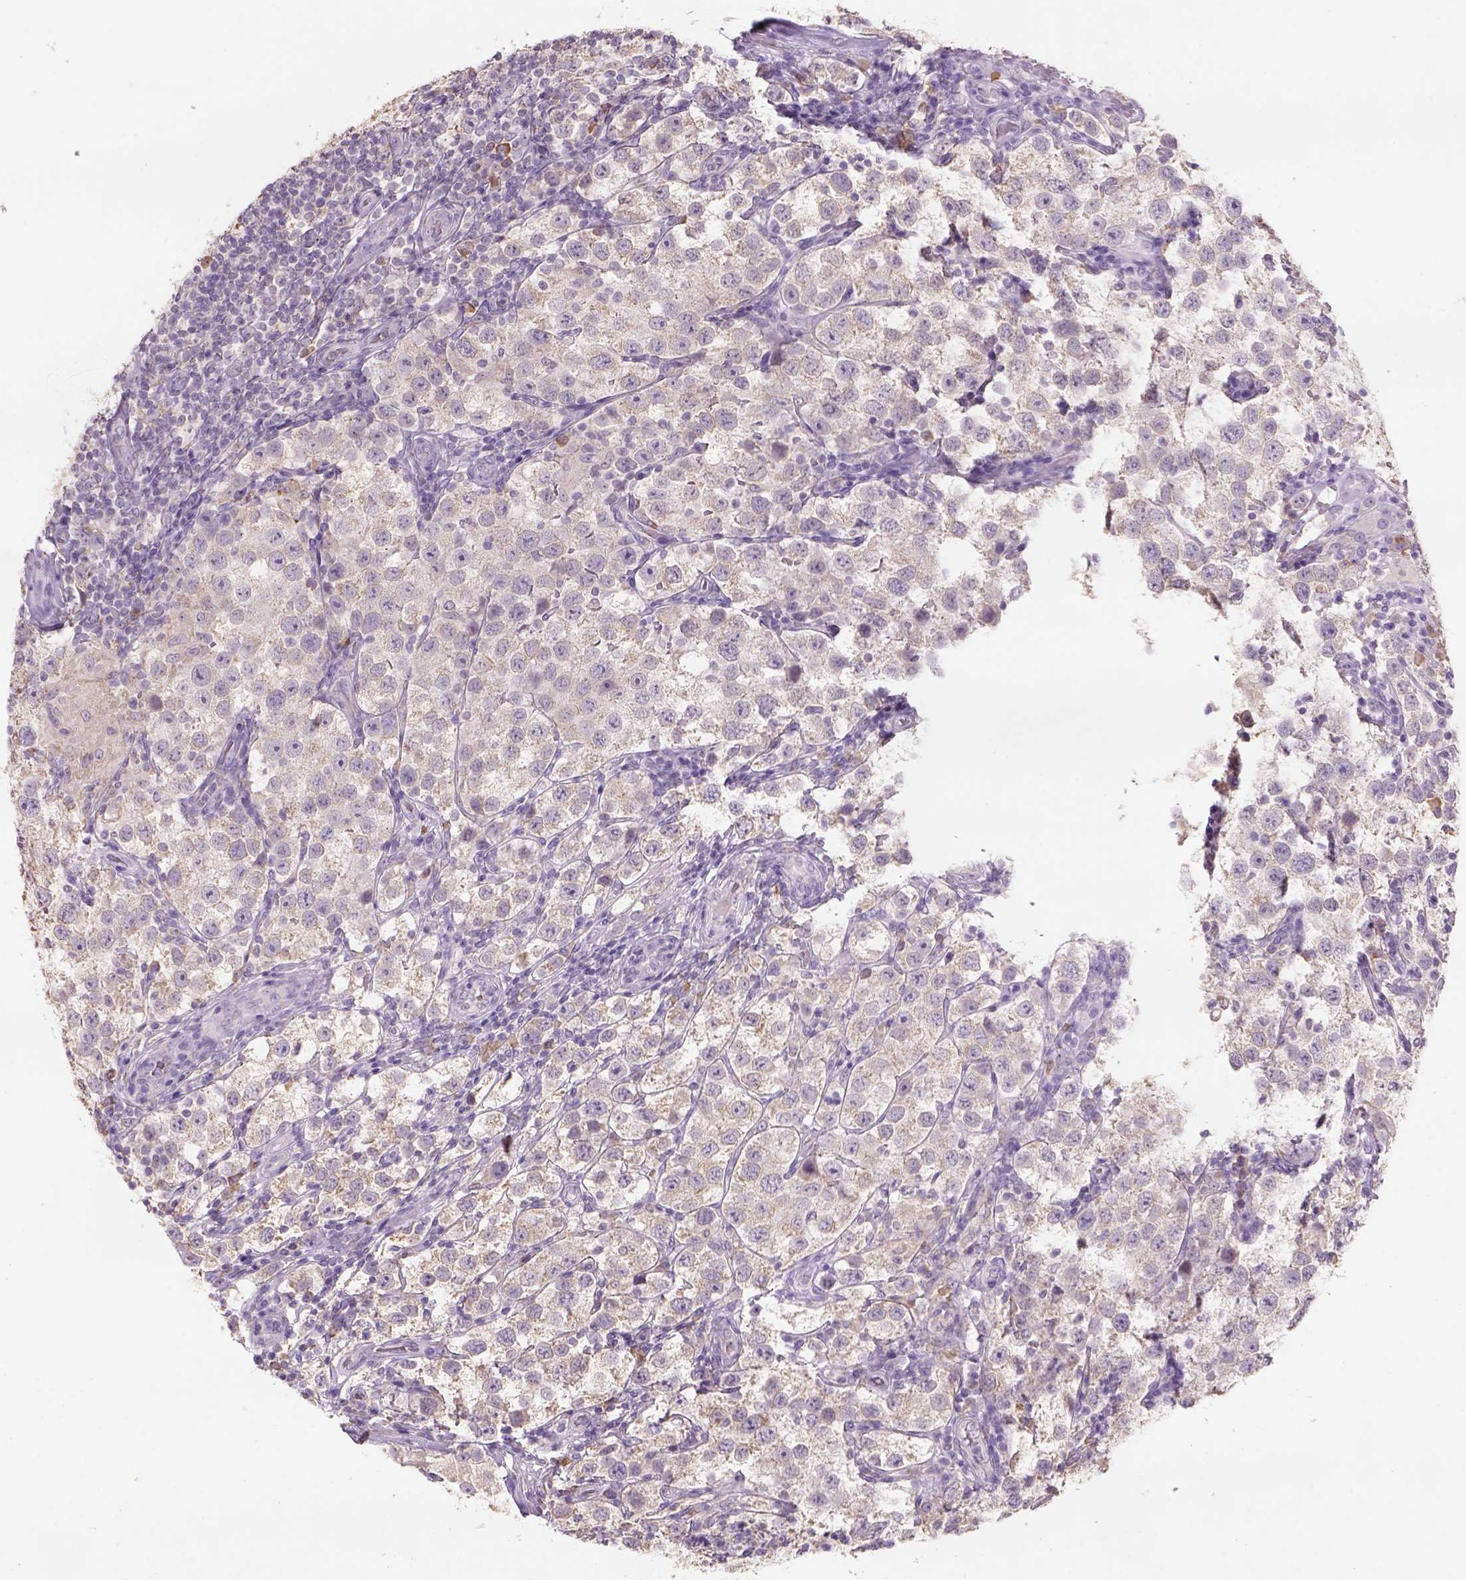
{"staining": {"intensity": "weak", "quantity": ">75%", "location": "cytoplasmic/membranous"}, "tissue": "testis cancer", "cell_type": "Tumor cells", "image_type": "cancer", "snomed": [{"axis": "morphology", "description": "Seminoma, NOS"}, {"axis": "topography", "description": "Testis"}], "caption": "IHC staining of testis cancer (seminoma), which shows low levels of weak cytoplasmic/membranous expression in about >75% of tumor cells indicating weak cytoplasmic/membranous protein expression. The staining was performed using DAB (brown) for protein detection and nuclei were counterstained in hematoxylin (blue).", "gene": "NAALAD2", "patient": {"sex": "male", "age": 37}}